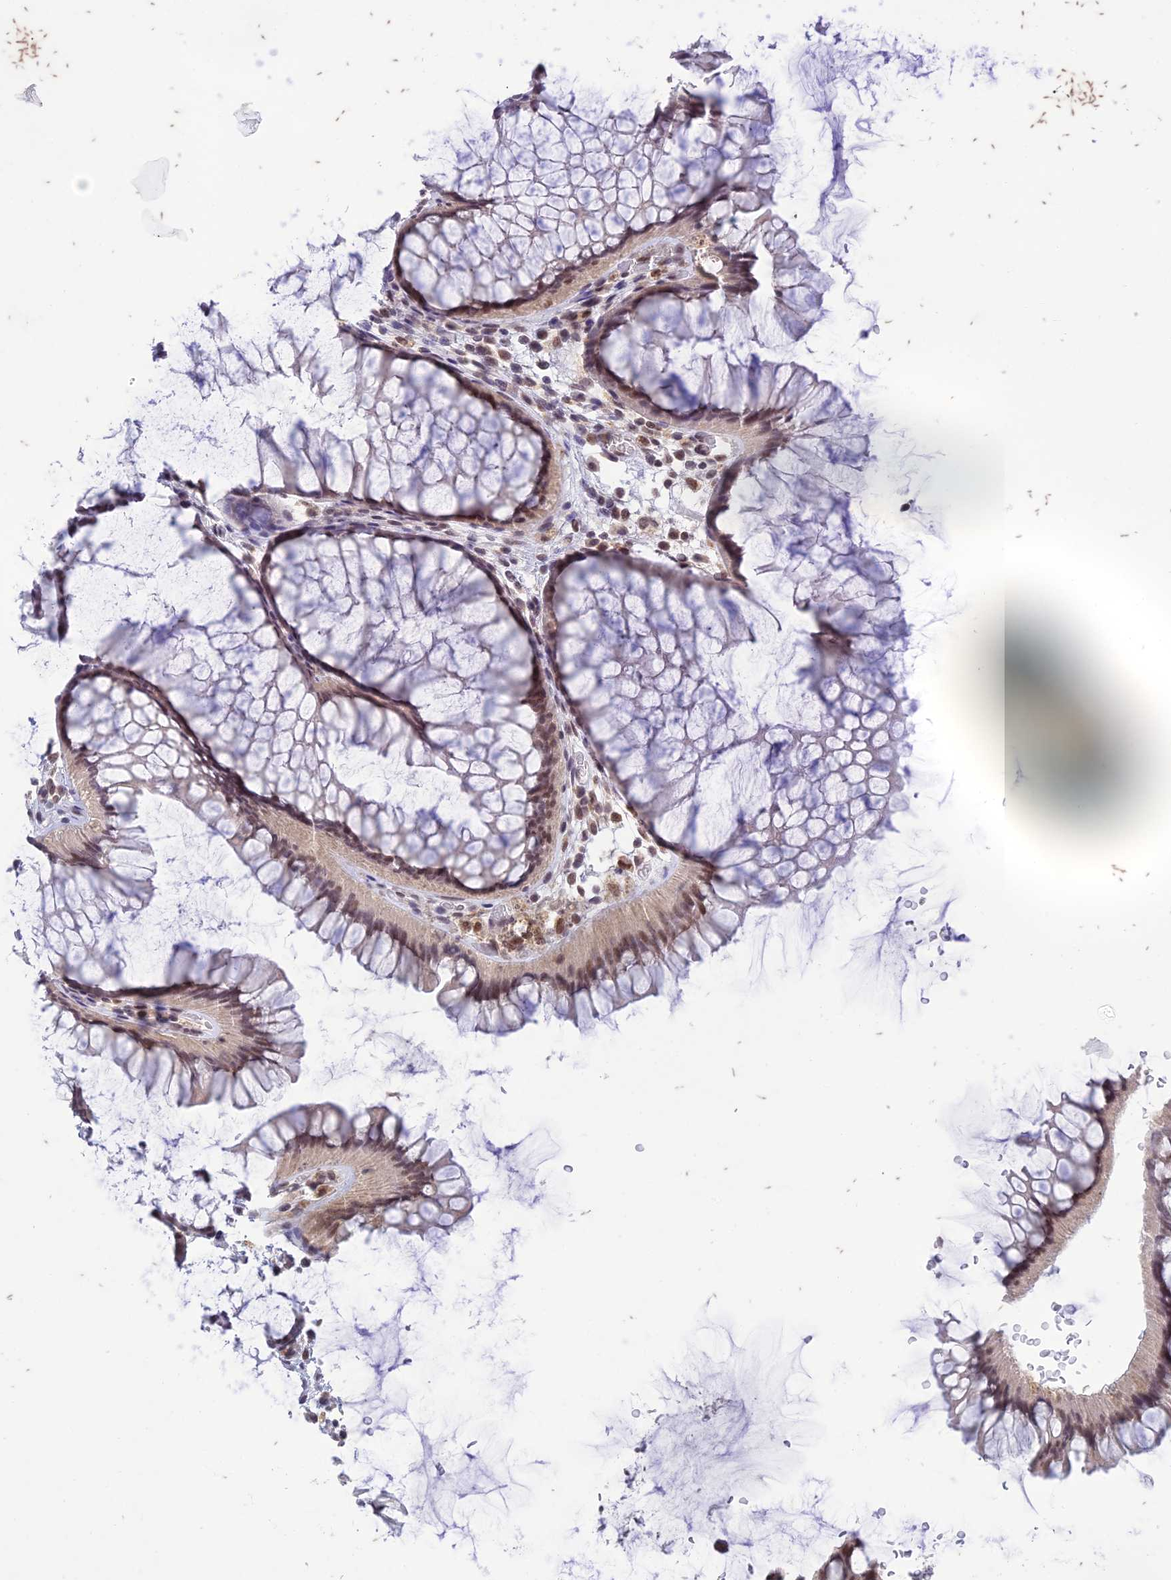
{"staining": {"intensity": "weak", "quantity": "25%-75%", "location": "nuclear"}, "tissue": "colon", "cell_type": "Endothelial cells", "image_type": "normal", "snomed": [{"axis": "morphology", "description": "Normal tissue, NOS"}, {"axis": "topography", "description": "Colon"}], "caption": "High-power microscopy captured an IHC photomicrograph of normal colon, revealing weak nuclear expression in approximately 25%-75% of endothelial cells.", "gene": "POP4", "patient": {"sex": "female", "age": 82}}